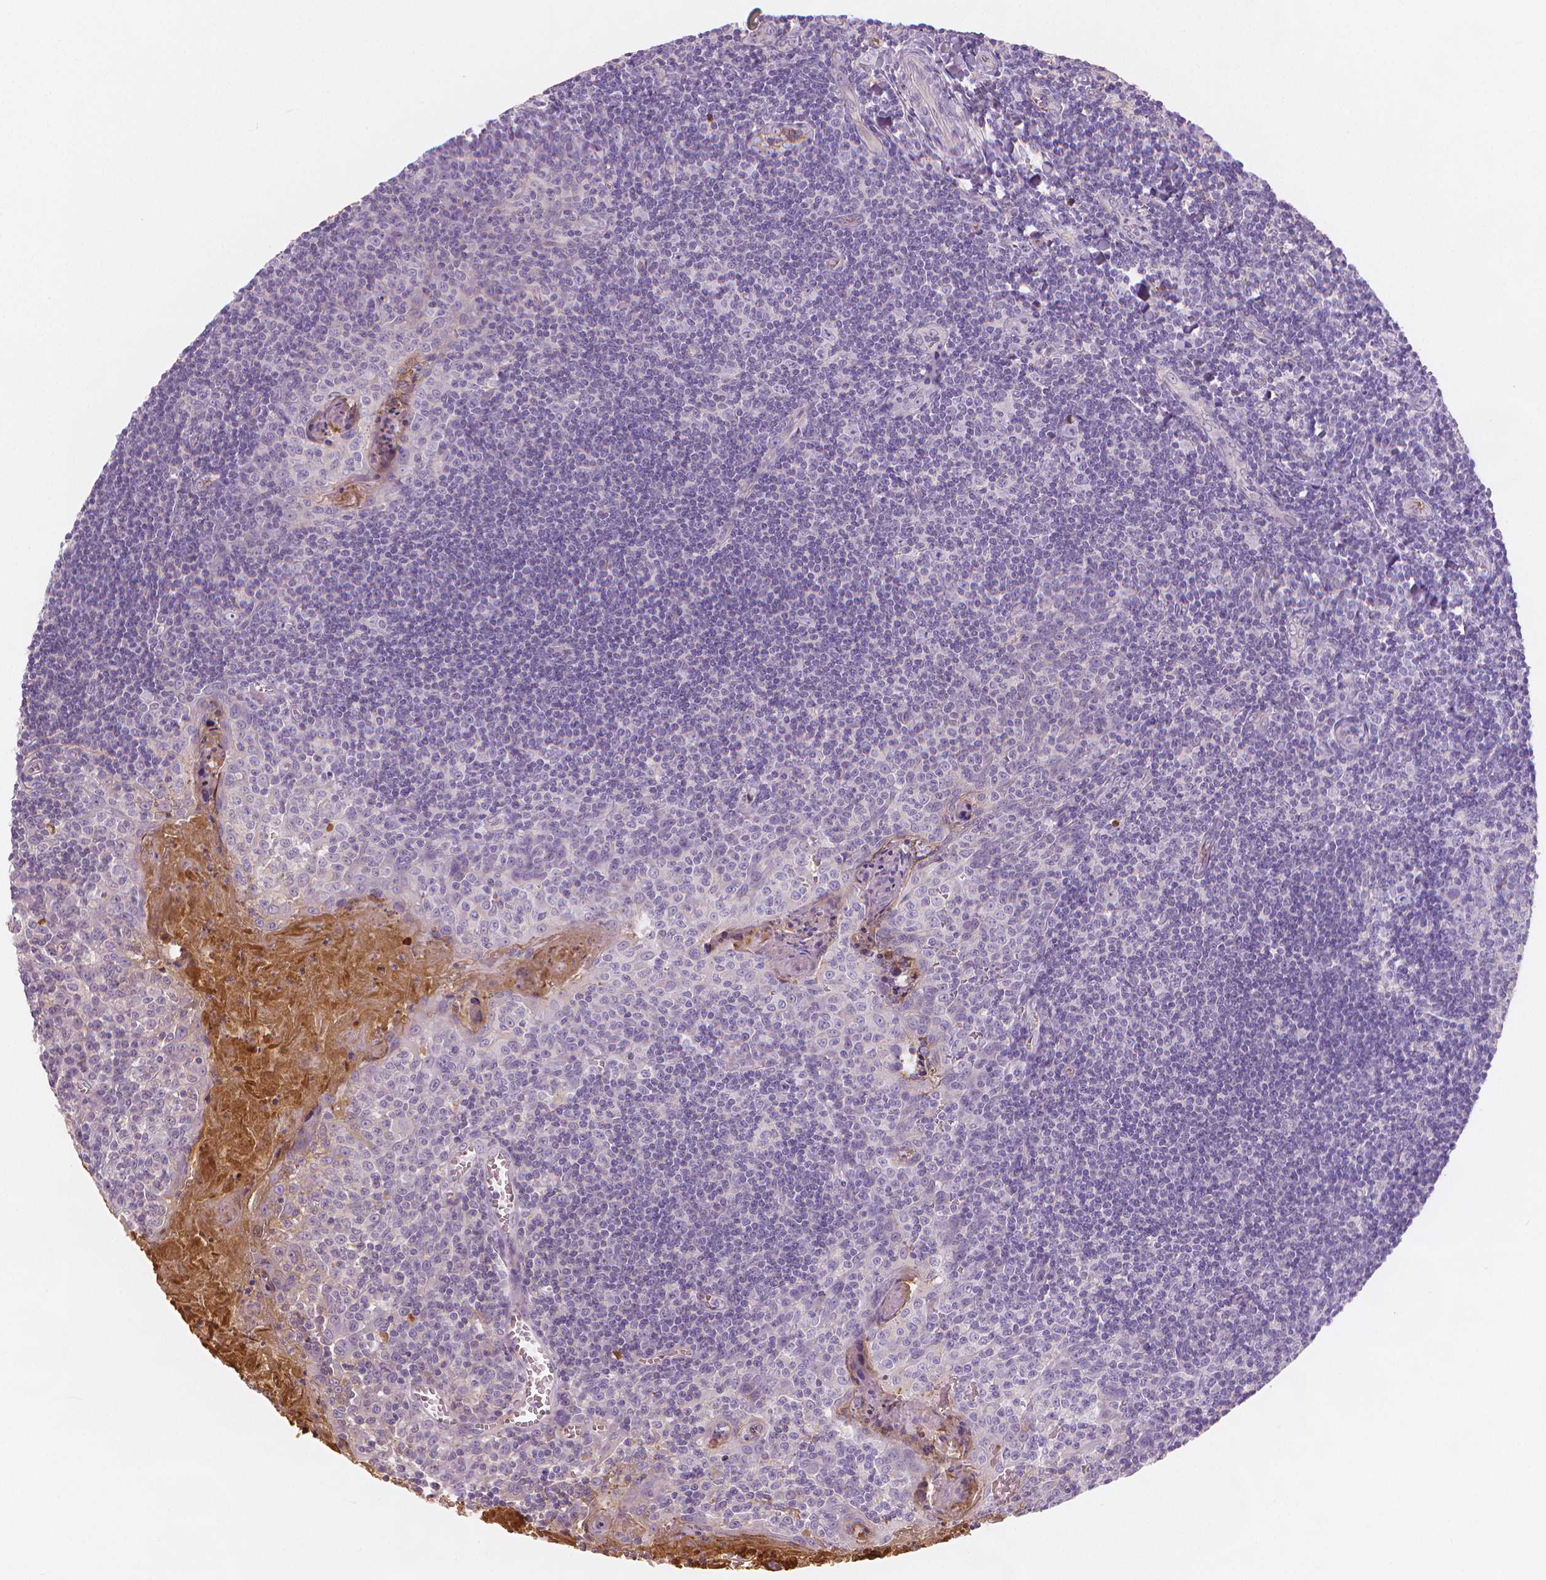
{"staining": {"intensity": "negative", "quantity": "none", "location": "none"}, "tissue": "tonsil", "cell_type": "Germinal center cells", "image_type": "normal", "snomed": [{"axis": "morphology", "description": "Normal tissue, NOS"}, {"axis": "morphology", "description": "Inflammation, NOS"}, {"axis": "topography", "description": "Tonsil"}], "caption": "IHC image of normal tonsil: human tonsil stained with DAB (3,3'-diaminobenzidine) reveals no significant protein expression in germinal center cells. (DAB immunohistochemistry (IHC) with hematoxylin counter stain).", "gene": "APOA4", "patient": {"sex": "female", "age": 31}}